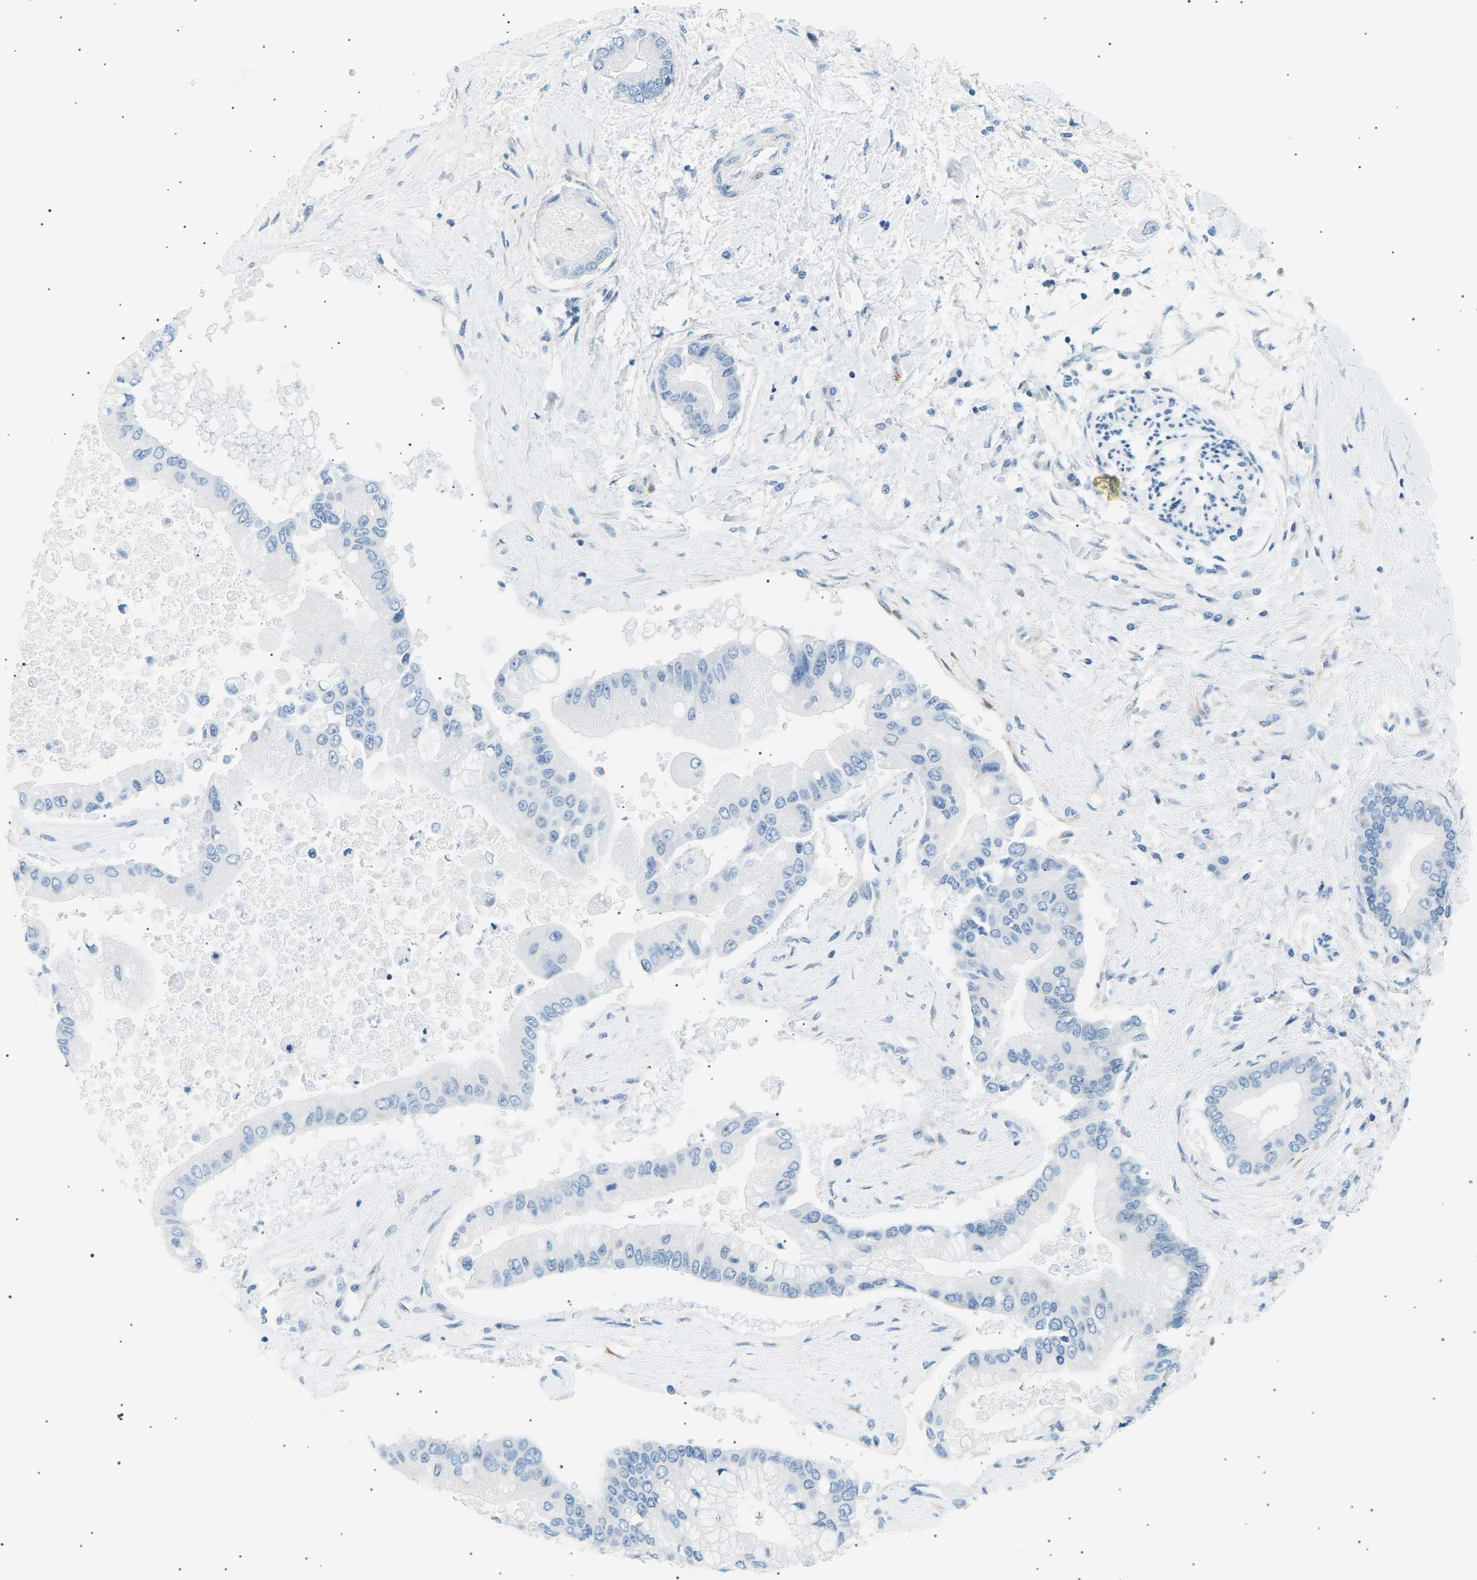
{"staining": {"intensity": "negative", "quantity": "none", "location": "none"}, "tissue": "liver cancer", "cell_type": "Tumor cells", "image_type": "cancer", "snomed": [{"axis": "morphology", "description": "Cholangiocarcinoma"}, {"axis": "topography", "description": "Liver"}], "caption": "Immunohistochemistry image of neoplastic tissue: liver cholangiocarcinoma stained with DAB (3,3'-diaminobenzidine) exhibits no significant protein staining in tumor cells.", "gene": "SEPTIN5", "patient": {"sex": "male", "age": 50}}